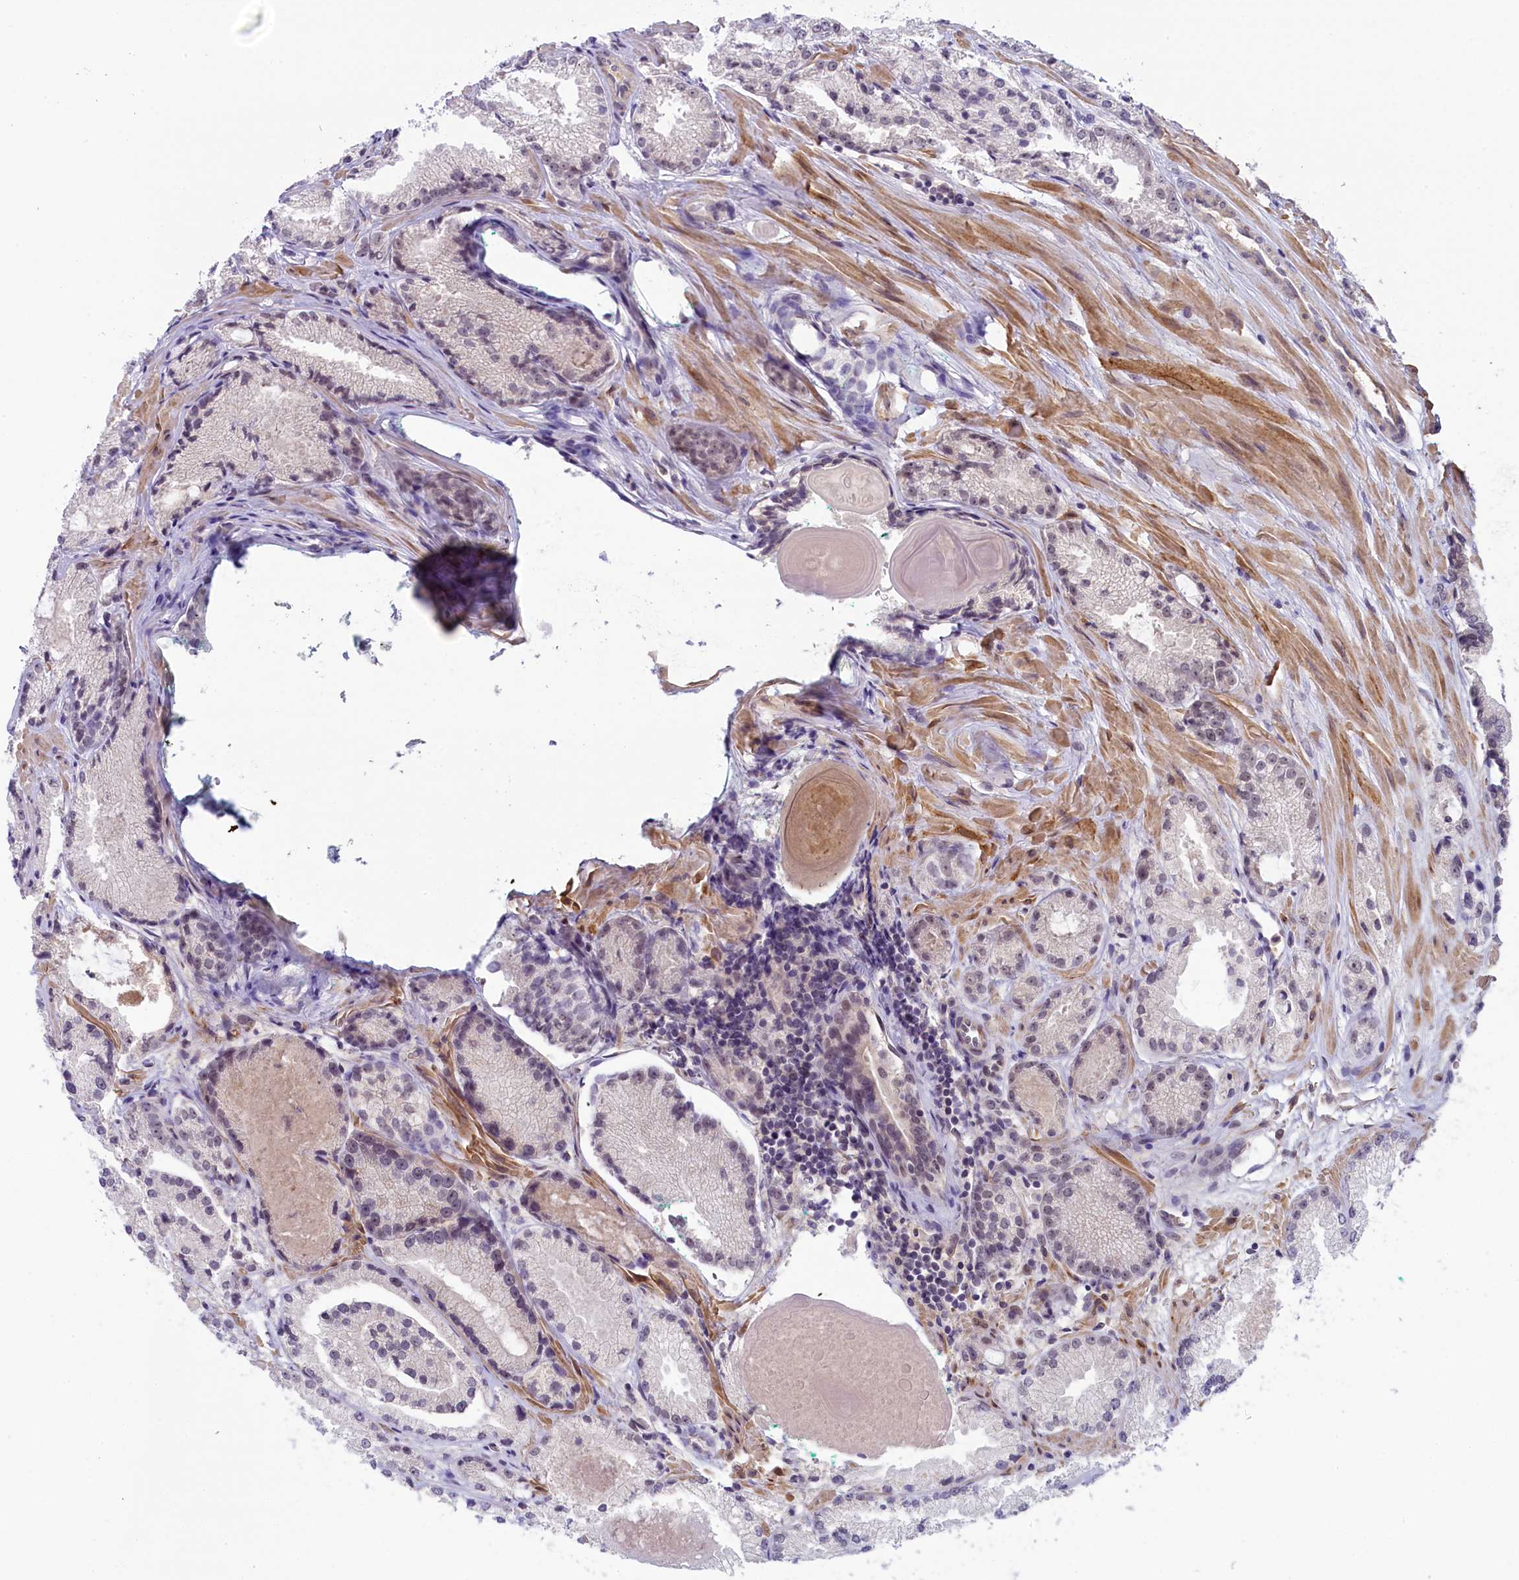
{"staining": {"intensity": "weak", "quantity": "<25%", "location": "nuclear"}, "tissue": "prostate cancer", "cell_type": "Tumor cells", "image_type": "cancer", "snomed": [{"axis": "morphology", "description": "Adenocarcinoma, High grade"}, {"axis": "topography", "description": "Prostate"}], "caption": "Immunohistochemistry micrograph of neoplastic tissue: human prostate cancer (high-grade adenocarcinoma) stained with DAB shows no significant protein positivity in tumor cells.", "gene": "CRAMP1", "patient": {"sex": "male", "age": 73}}